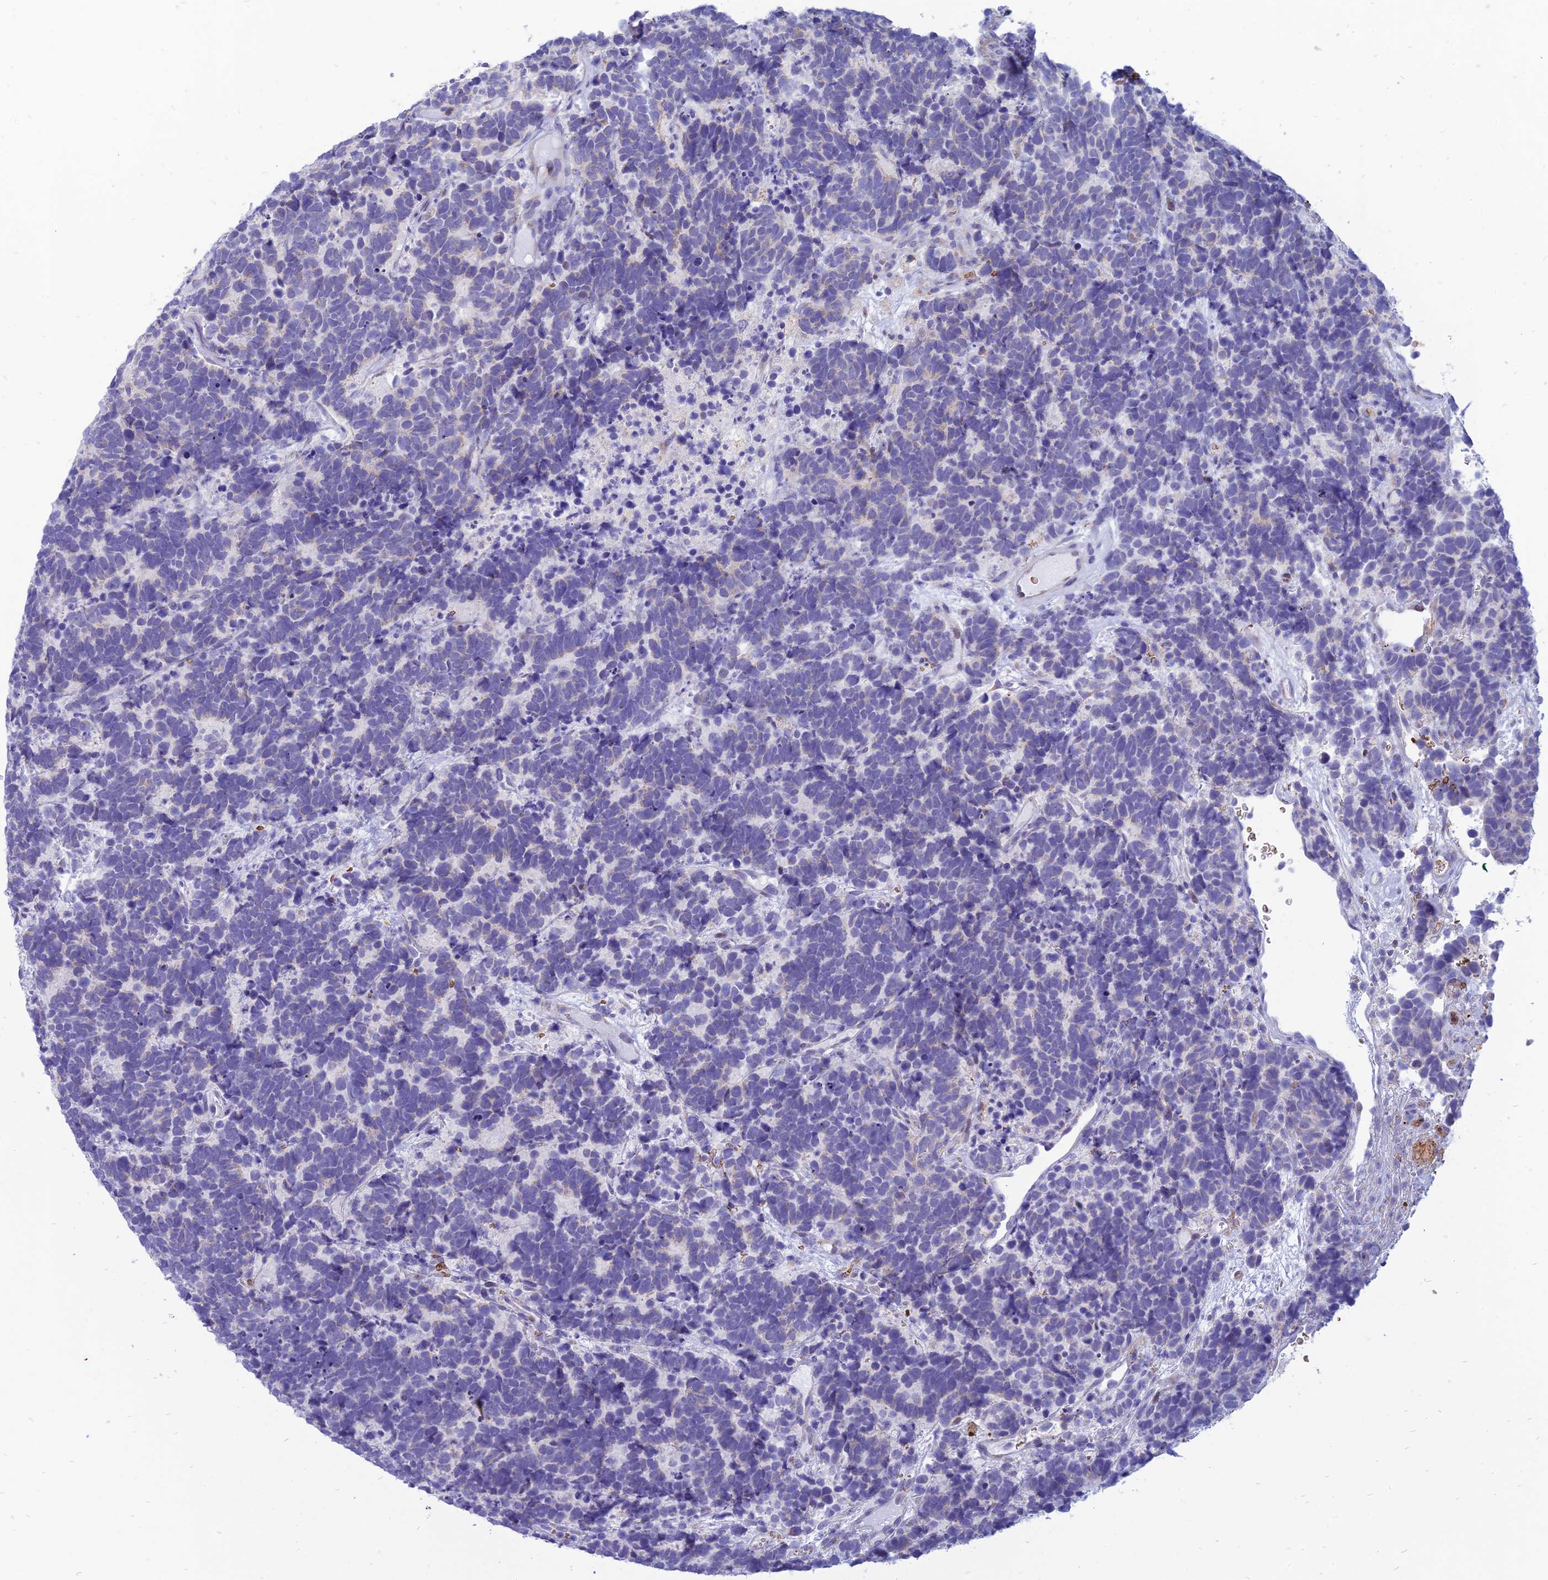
{"staining": {"intensity": "negative", "quantity": "none", "location": "none"}, "tissue": "carcinoid", "cell_type": "Tumor cells", "image_type": "cancer", "snomed": [{"axis": "morphology", "description": "Carcinoma, NOS"}, {"axis": "morphology", "description": "Carcinoid, malignant, NOS"}, {"axis": "topography", "description": "Urinary bladder"}], "caption": "Immunohistochemistry micrograph of neoplastic tissue: human carcinoma stained with DAB exhibits no significant protein positivity in tumor cells.", "gene": "HHAT", "patient": {"sex": "male", "age": 57}}